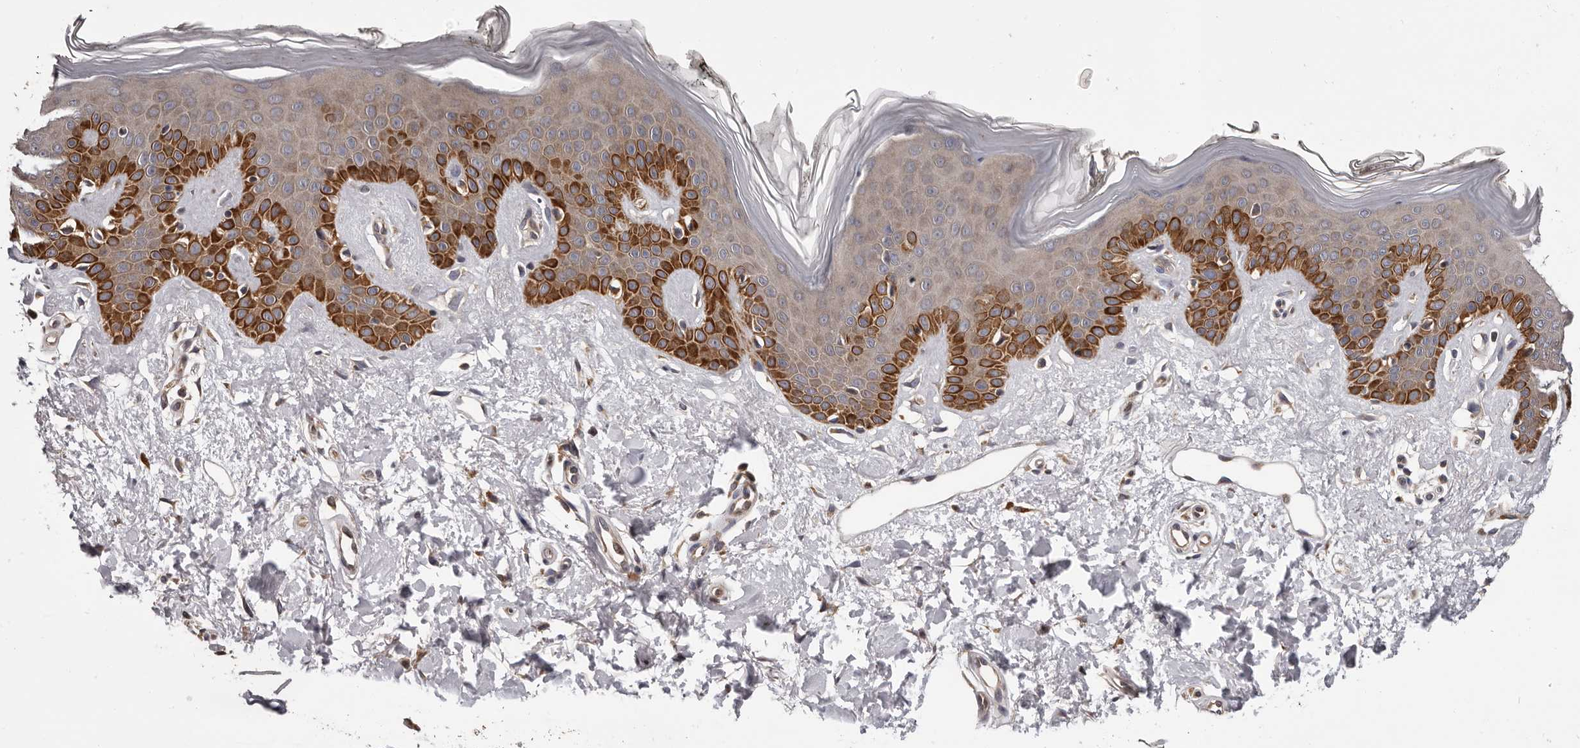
{"staining": {"intensity": "weak", "quantity": ">75%", "location": "cytoplasmic/membranous"}, "tissue": "skin", "cell_type": "Fibroblasts", "image_type": "normal", "snomed": [{"axis": "morphology", "description": "Normal tissue, NOS"}, {"axis": "topography", "description": "Skin"}], "caption": "Immunohistochemical staining of unremarkable skin demonstrates low levels of weak cytoplasmic/membranous staining in approximately >75% of fibroblasts.", "gene": "VPS37A", "patient": {"sex": "female", "age": 64}}